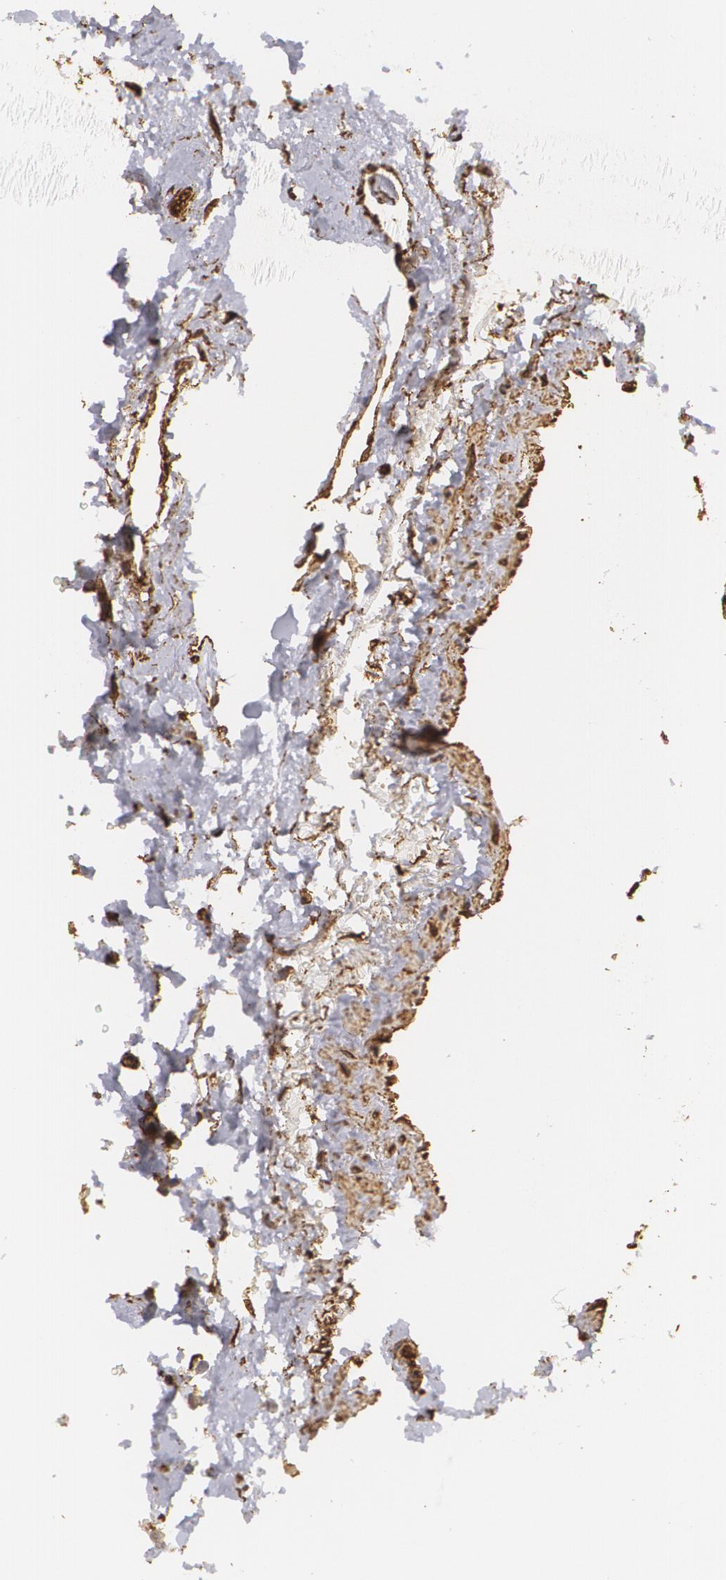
{"staining": {"intensity": "moderate", "quantity": ">75%", "location": "cytoplasmic/membranous"}, "tissue": "breast cancer", "cell_type": "Tumor cells", "image_type": "cancer", "snomed": [{"axis": "morphology", "description": "Duct carcinoma"}, {"axis": "topography", "description": "Breast"}], "caption": "This histopathology image displays breast cancer stained with immunohistochemistry (IHC) to label a protein in brown. The cytoplasmic/membranous of tumor cells show moderate positivity for the protein. Nuclei are counter-stained blue.", "gene": "CYB5R3", "patient": {"sex": "female", "age": 69}}